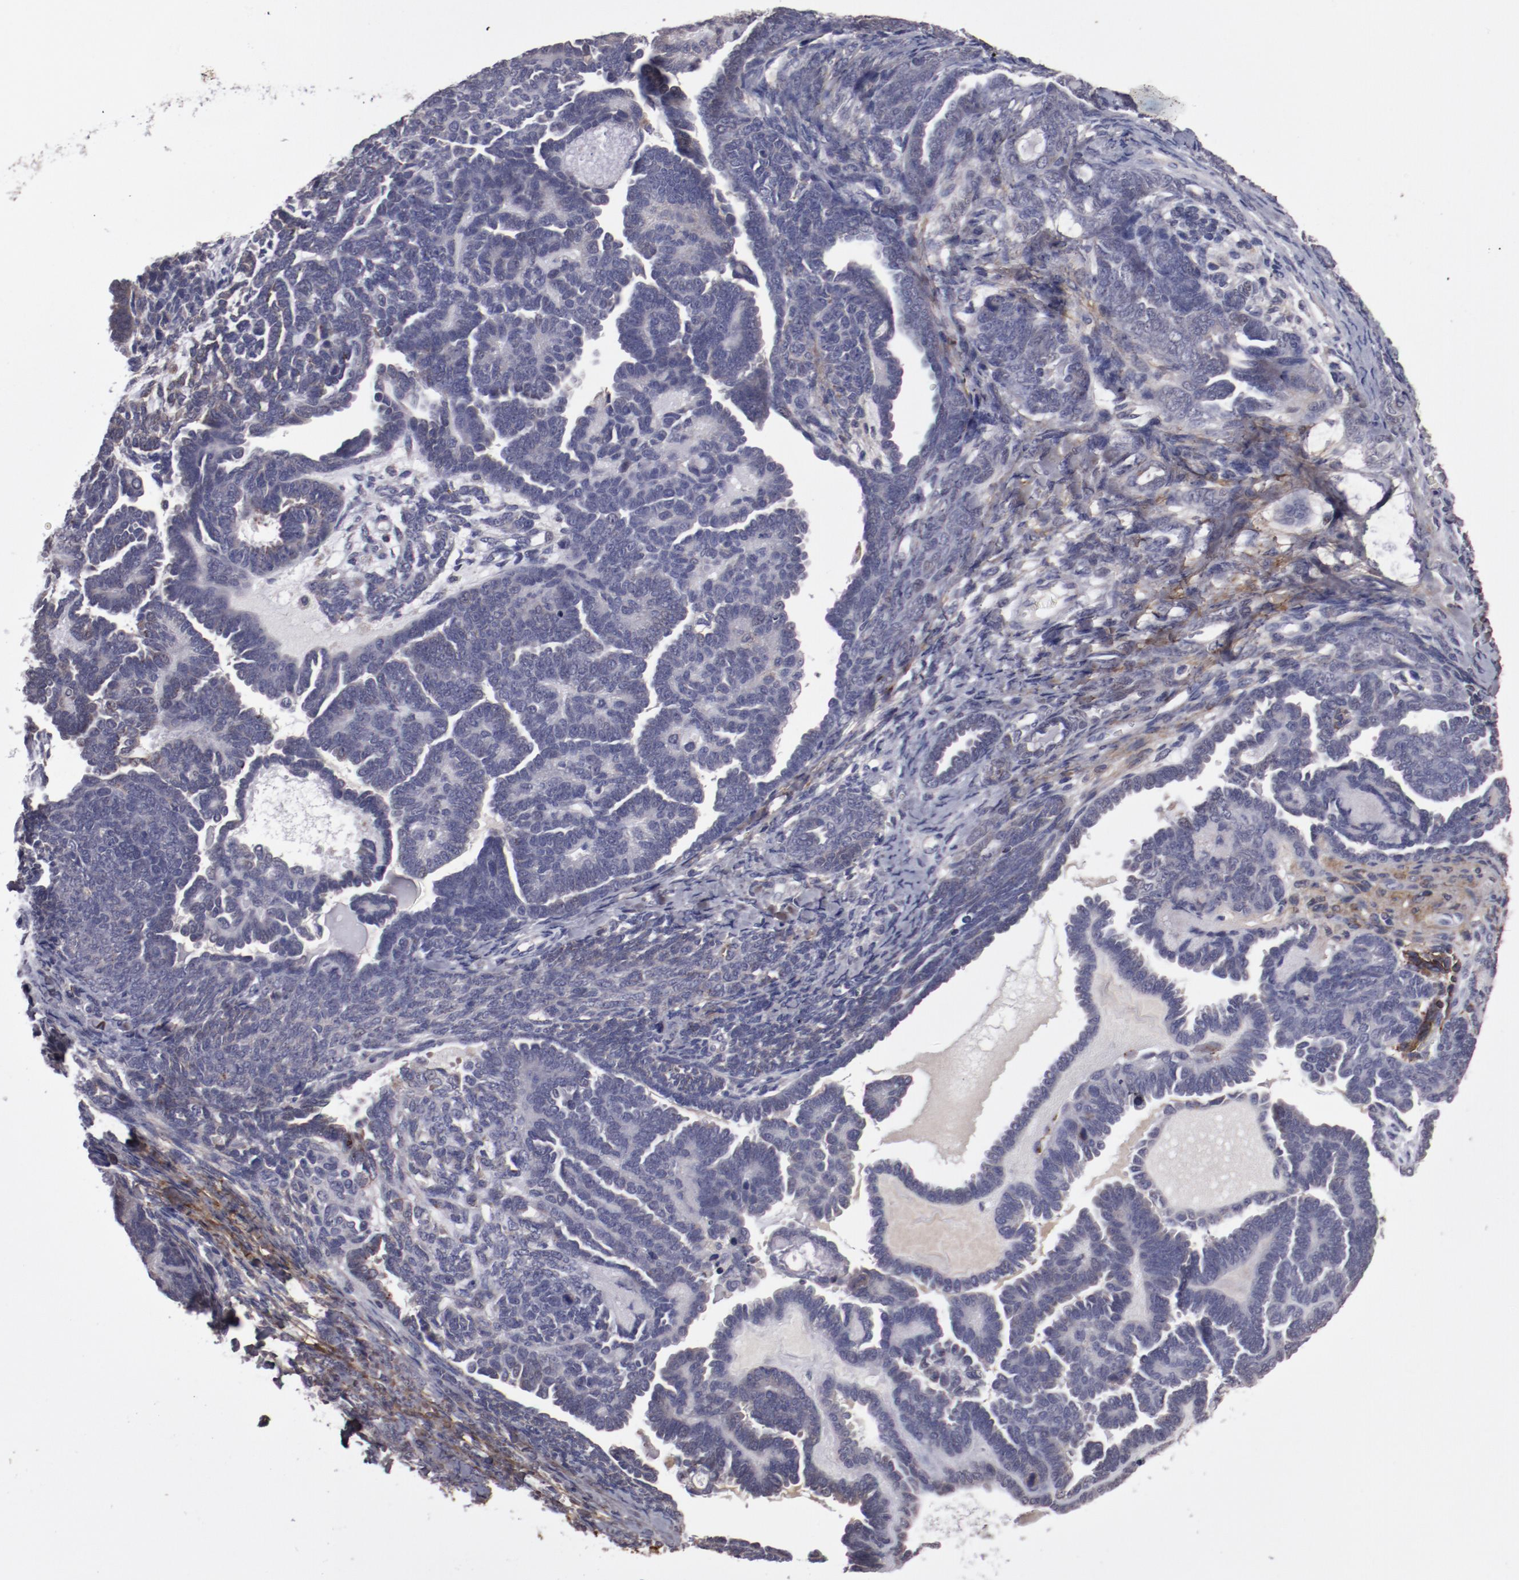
{"staining": {"intensity": "weak", "quantity": "<25%", "location": "cytoplasmic/membranous"}, "tissue": "endometrial cancer", "cell_type": "Tumor cells", "image_type": "cancer", "snomed": [{"axis": "morphology", "description": "Neoplasm, malignant, NOS"}, {"axis": "topography", "description": "Endometrium"}], "caption": "A micrograph of human neoplasm (malignant) (endometrial) is negative for staining in tumor cells.", "gene": "IL12A", "patient": {"sex": "female", "age": 74}}